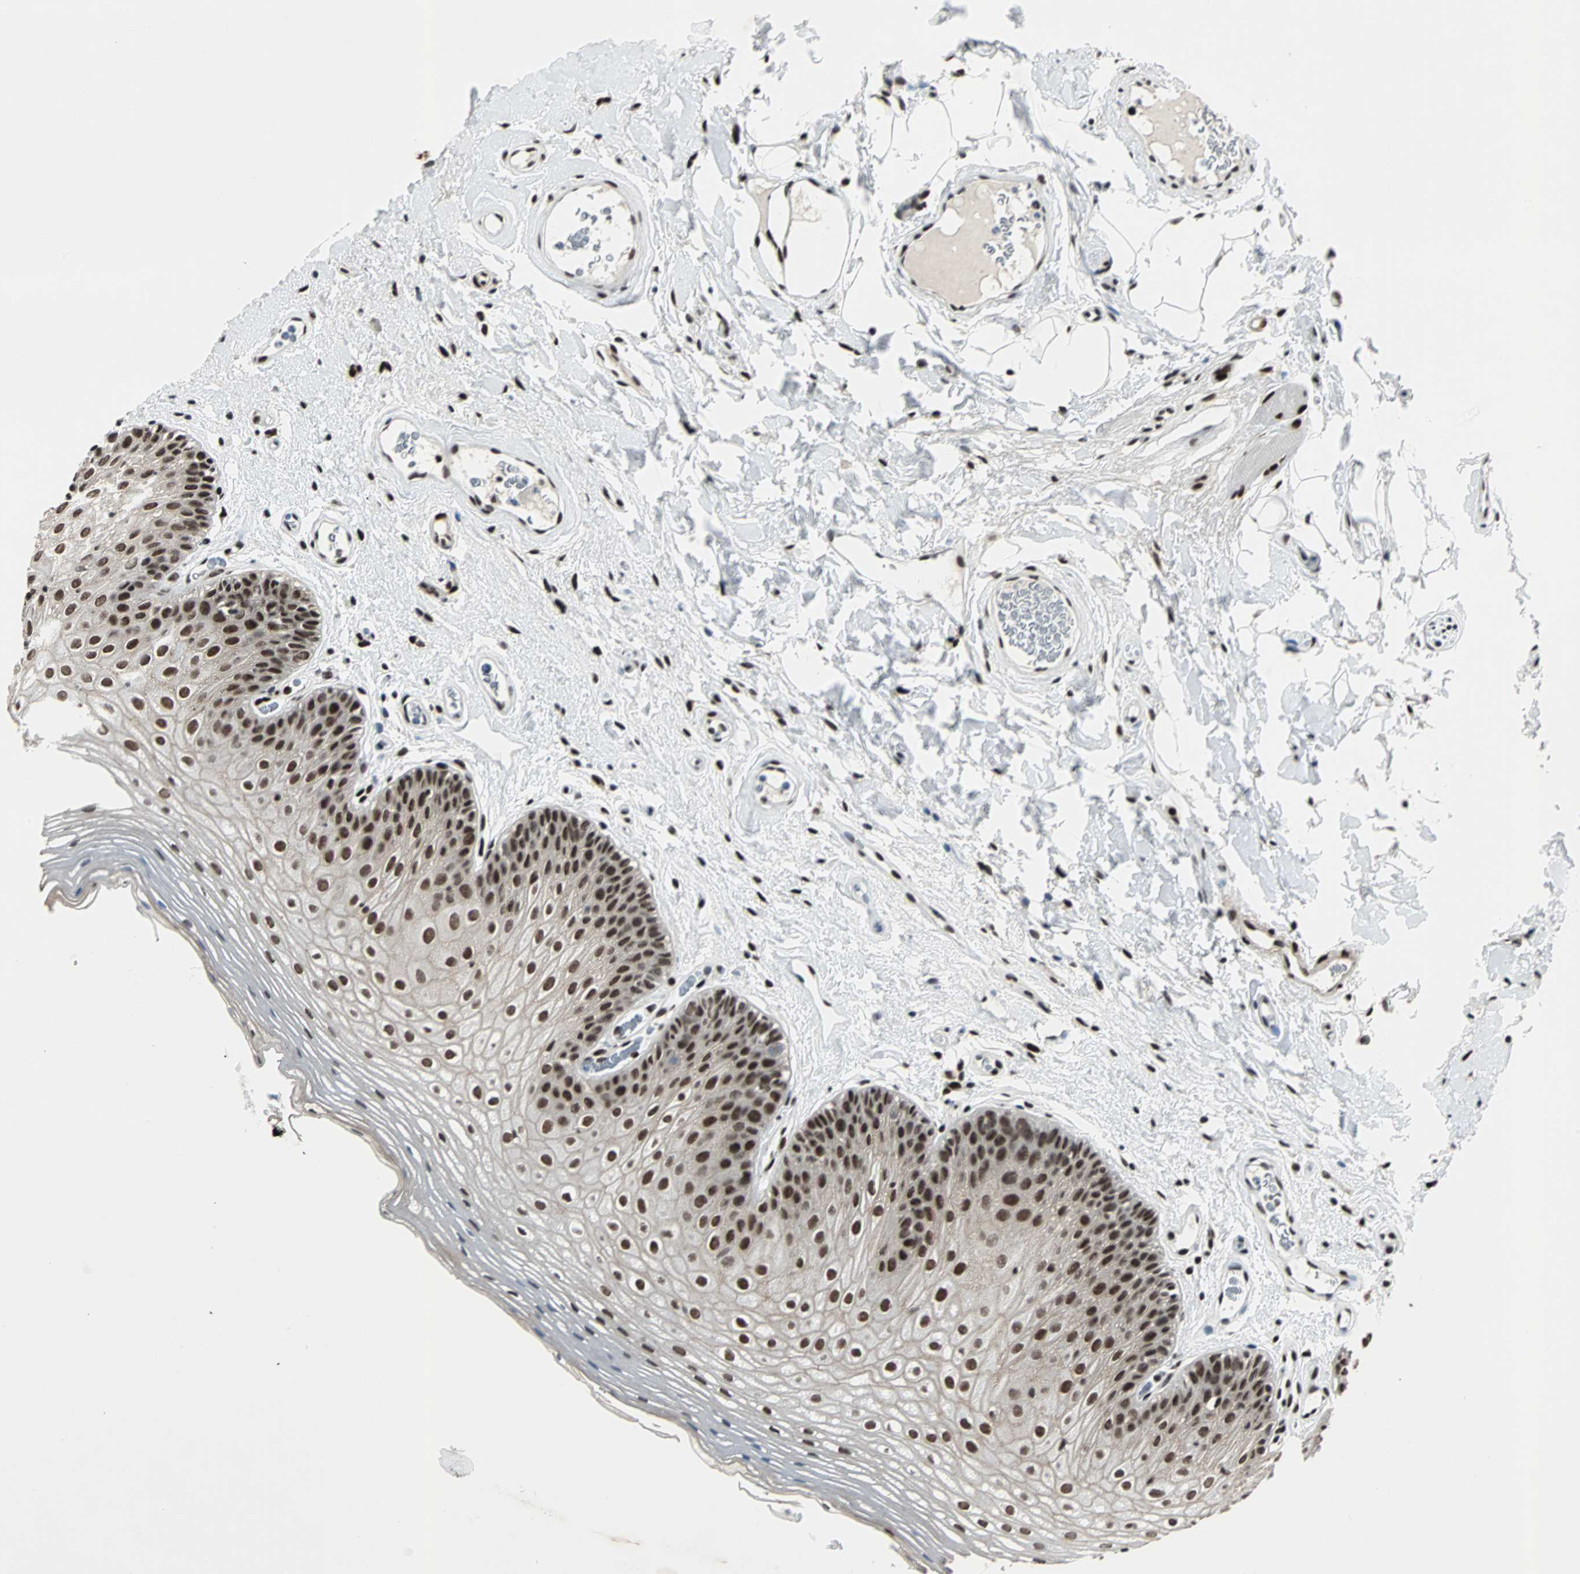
{"staining": {"intensity": "strong", "quantity": ">75%", "location": "cytoplasmic/membranous,nuclear"}, "tissue": "oral mucosa", "cell_type": "Squamous epithelial cells", "image_type": "normal", "snomed": [{"axis": "morphology", "description": "Normal tissue, NOS"}, {"axis": "morphology", "description": "Squamous cell carcinoma, NOS"}, {"axis": "topography", "description": "Skeletal muscle"}, {"axis": "topography", "description": "Oral tissue"}], "caption": "Immunohistochemistry histopathology image of benign human oral mucosa stained for a protein (brown), which demonstrates high levels of strong cytoplasmic/membranous,nuclear expression in about >75% of squamous epithelial cells.", "gene": "MEF2D", "patient": {"sex": "male", "age": 71}}